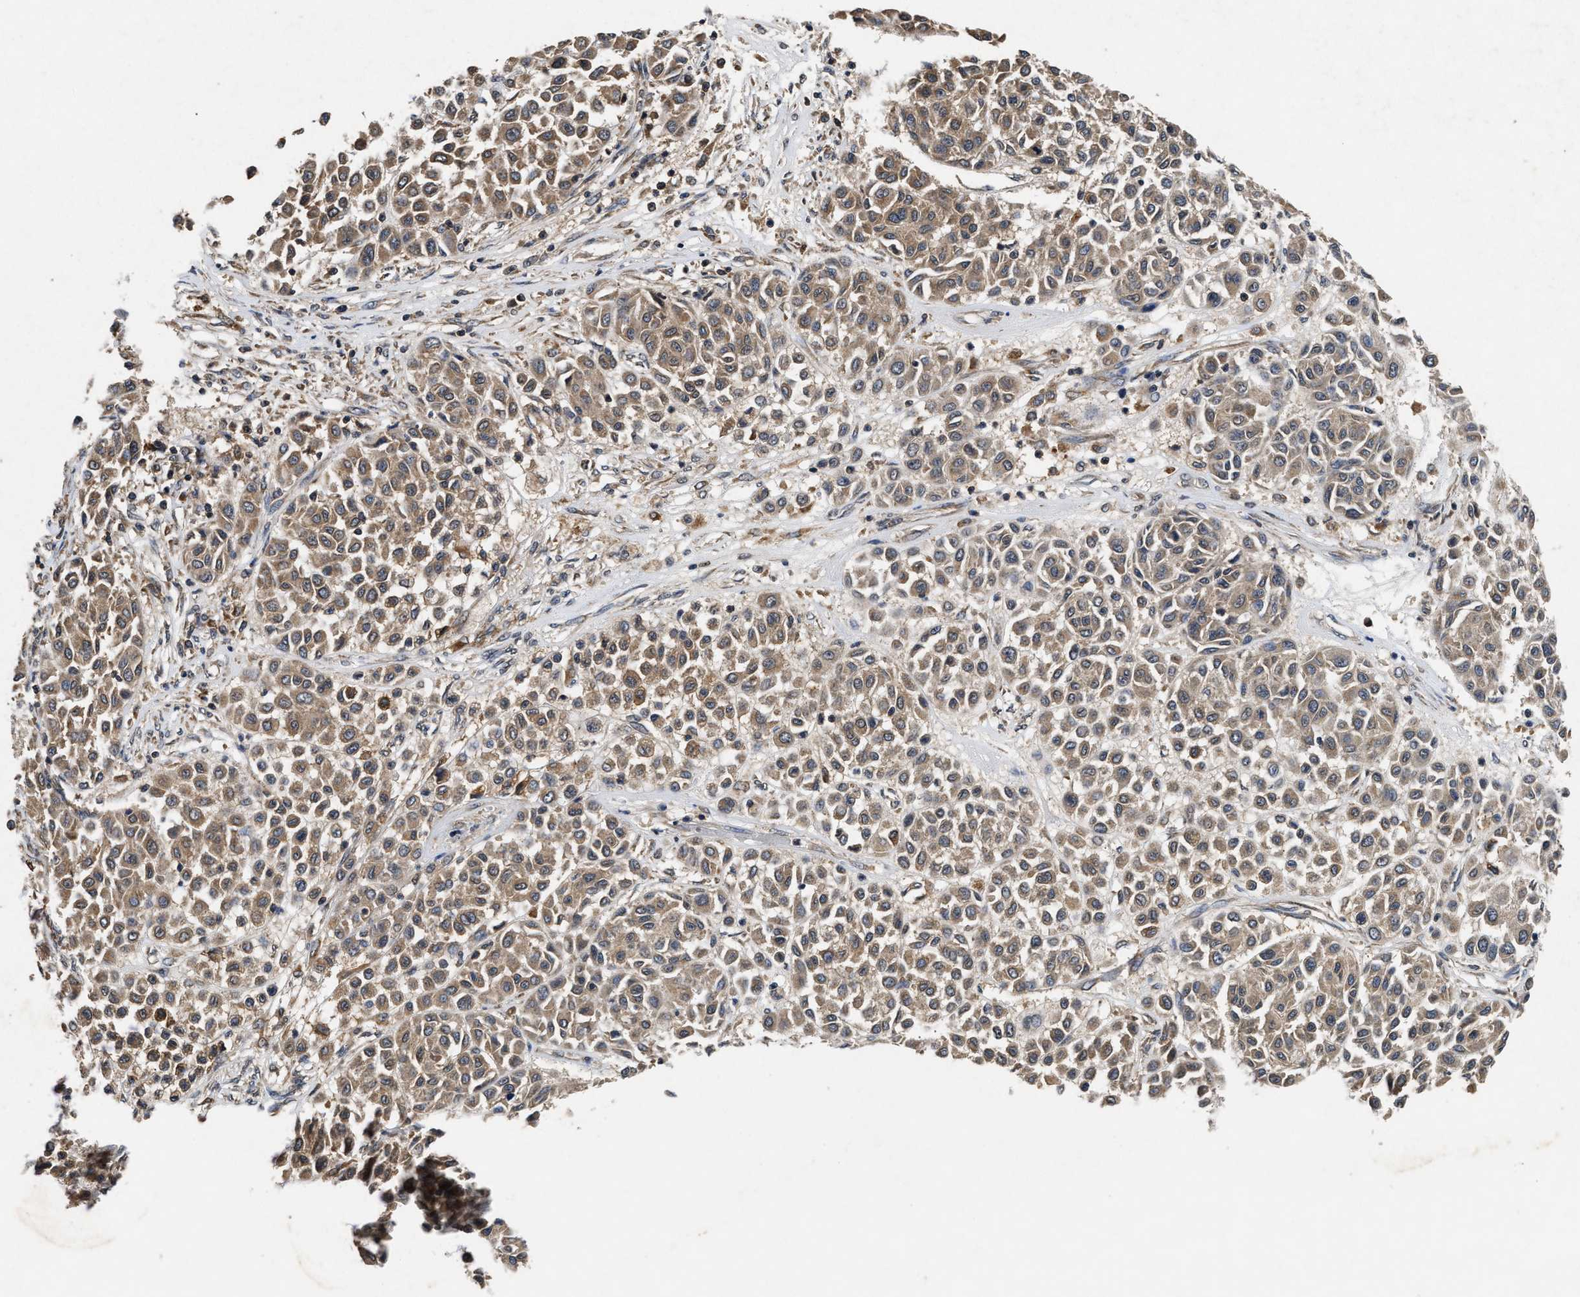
{"staining": {"intensity": "moderate", "quantity": ">75%", "location": "cytoplasmic/membranous"}, "tissue": "melanoma", "cell_type": "Tumor cells", "image_type": "cancer", "snomed": [{"axis": "morphology", "description": "Malignant melanoma, Metastatic site"}, {"axis": "topography", "description": "Soft tissue"}], "caption": "Moderate cytoplasmic/membranous protein positivity is appreciated in approximately >75% of tumor cells in melanoma.", "gene": "PDAP1", "patient": {"sex": "male", "age": 41}}